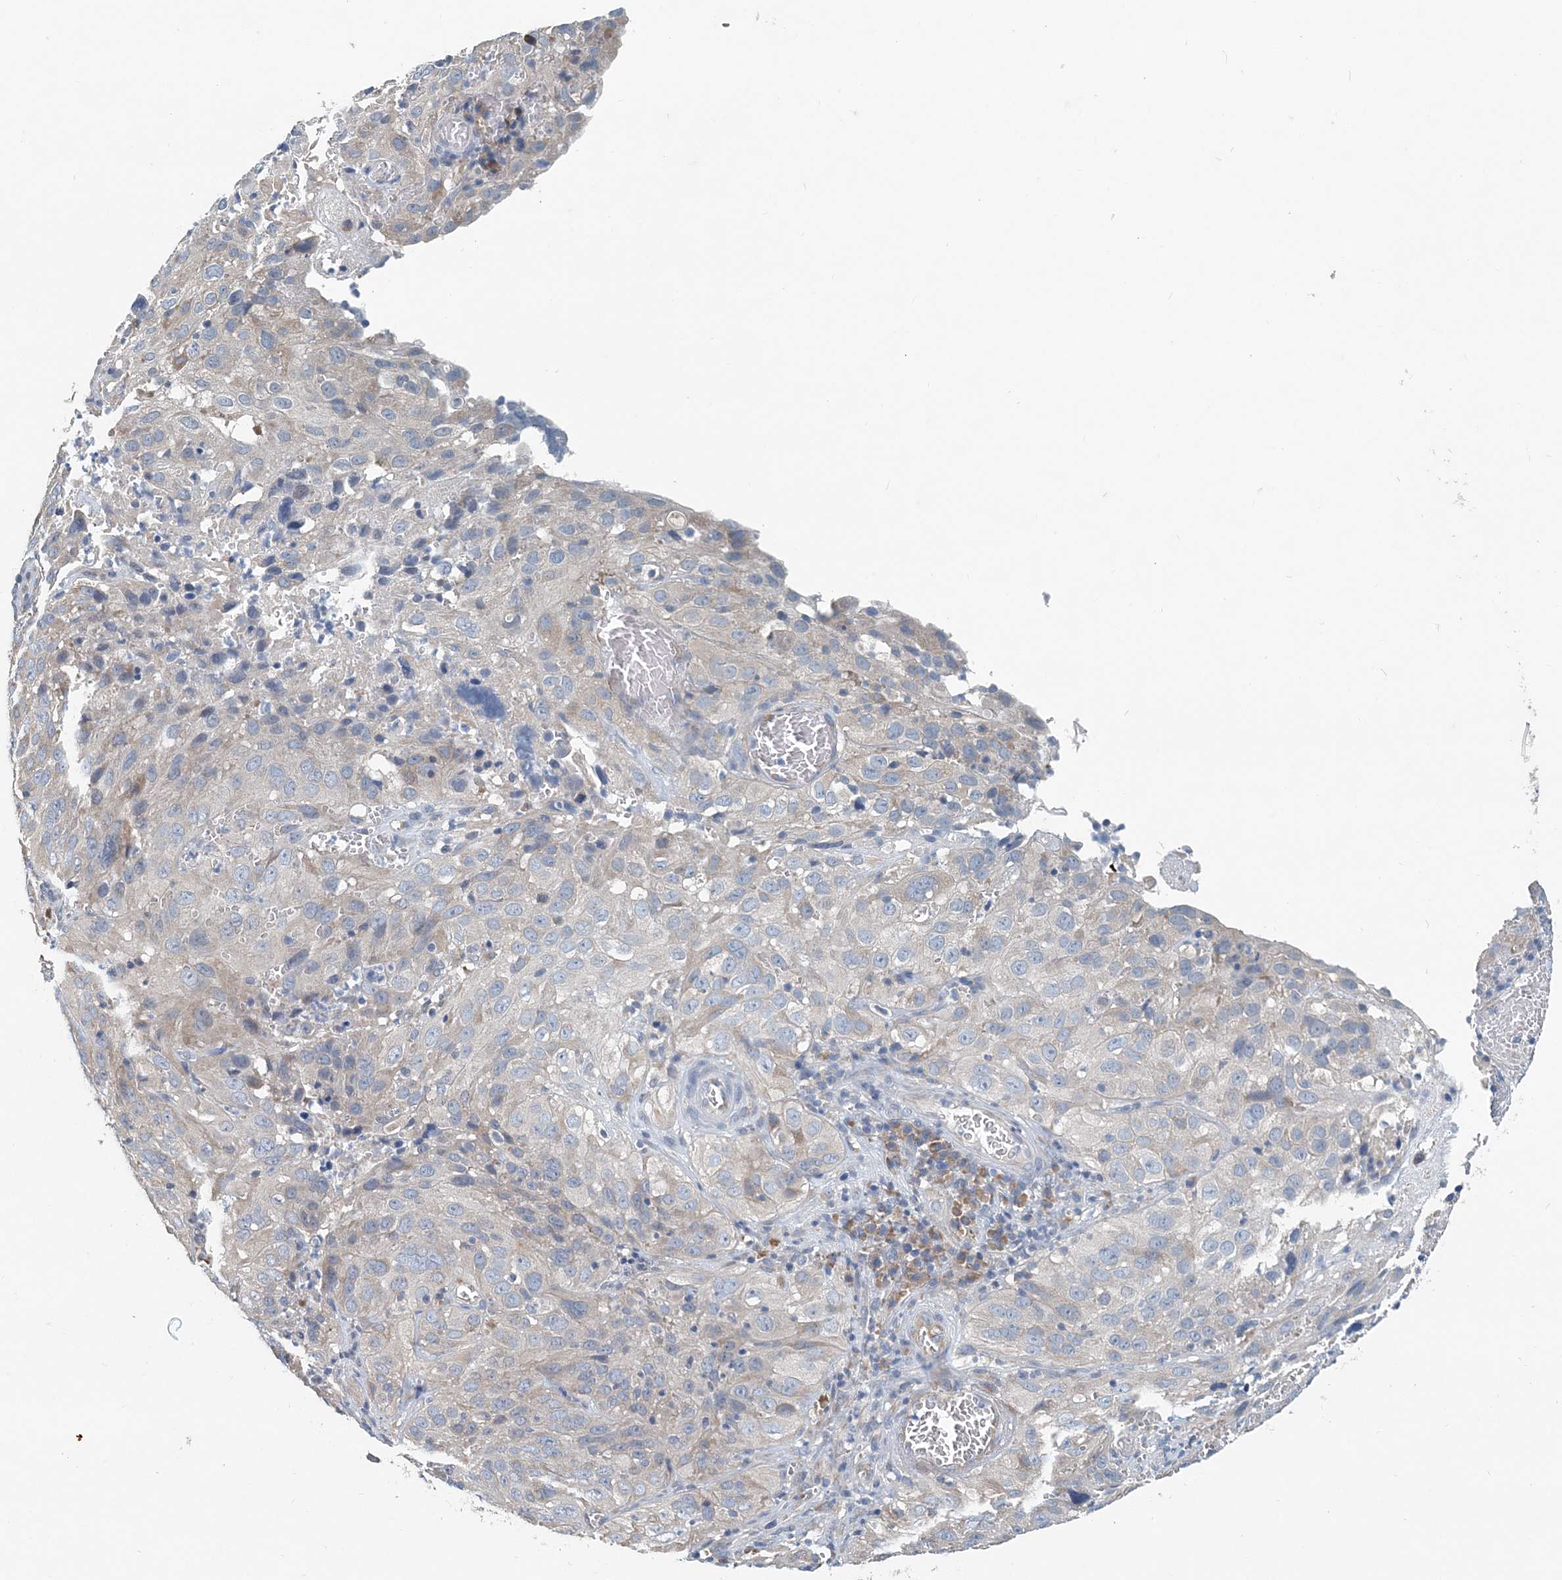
{"staining": {"intensity": "weak", "quantity": "<25%", "location": "cytoplasmic/membranous"}, "tissue": "cervical cancer", "cell_type": "Tumor cells", "image_type": "cancer", "snomed": [{"axis": "morphology", "description": "Squamous cell carcinoma, NOS"}, {"axis": "topography", "description": "Cervix"}], "caption": "Immunohistochemical staining of human cervical cancer (squamous cell carcinoma) exhibits no significant positivity in tumor cells.", "gene": "EEF1A2", "patient": {"sex": "female", "age": 32}}